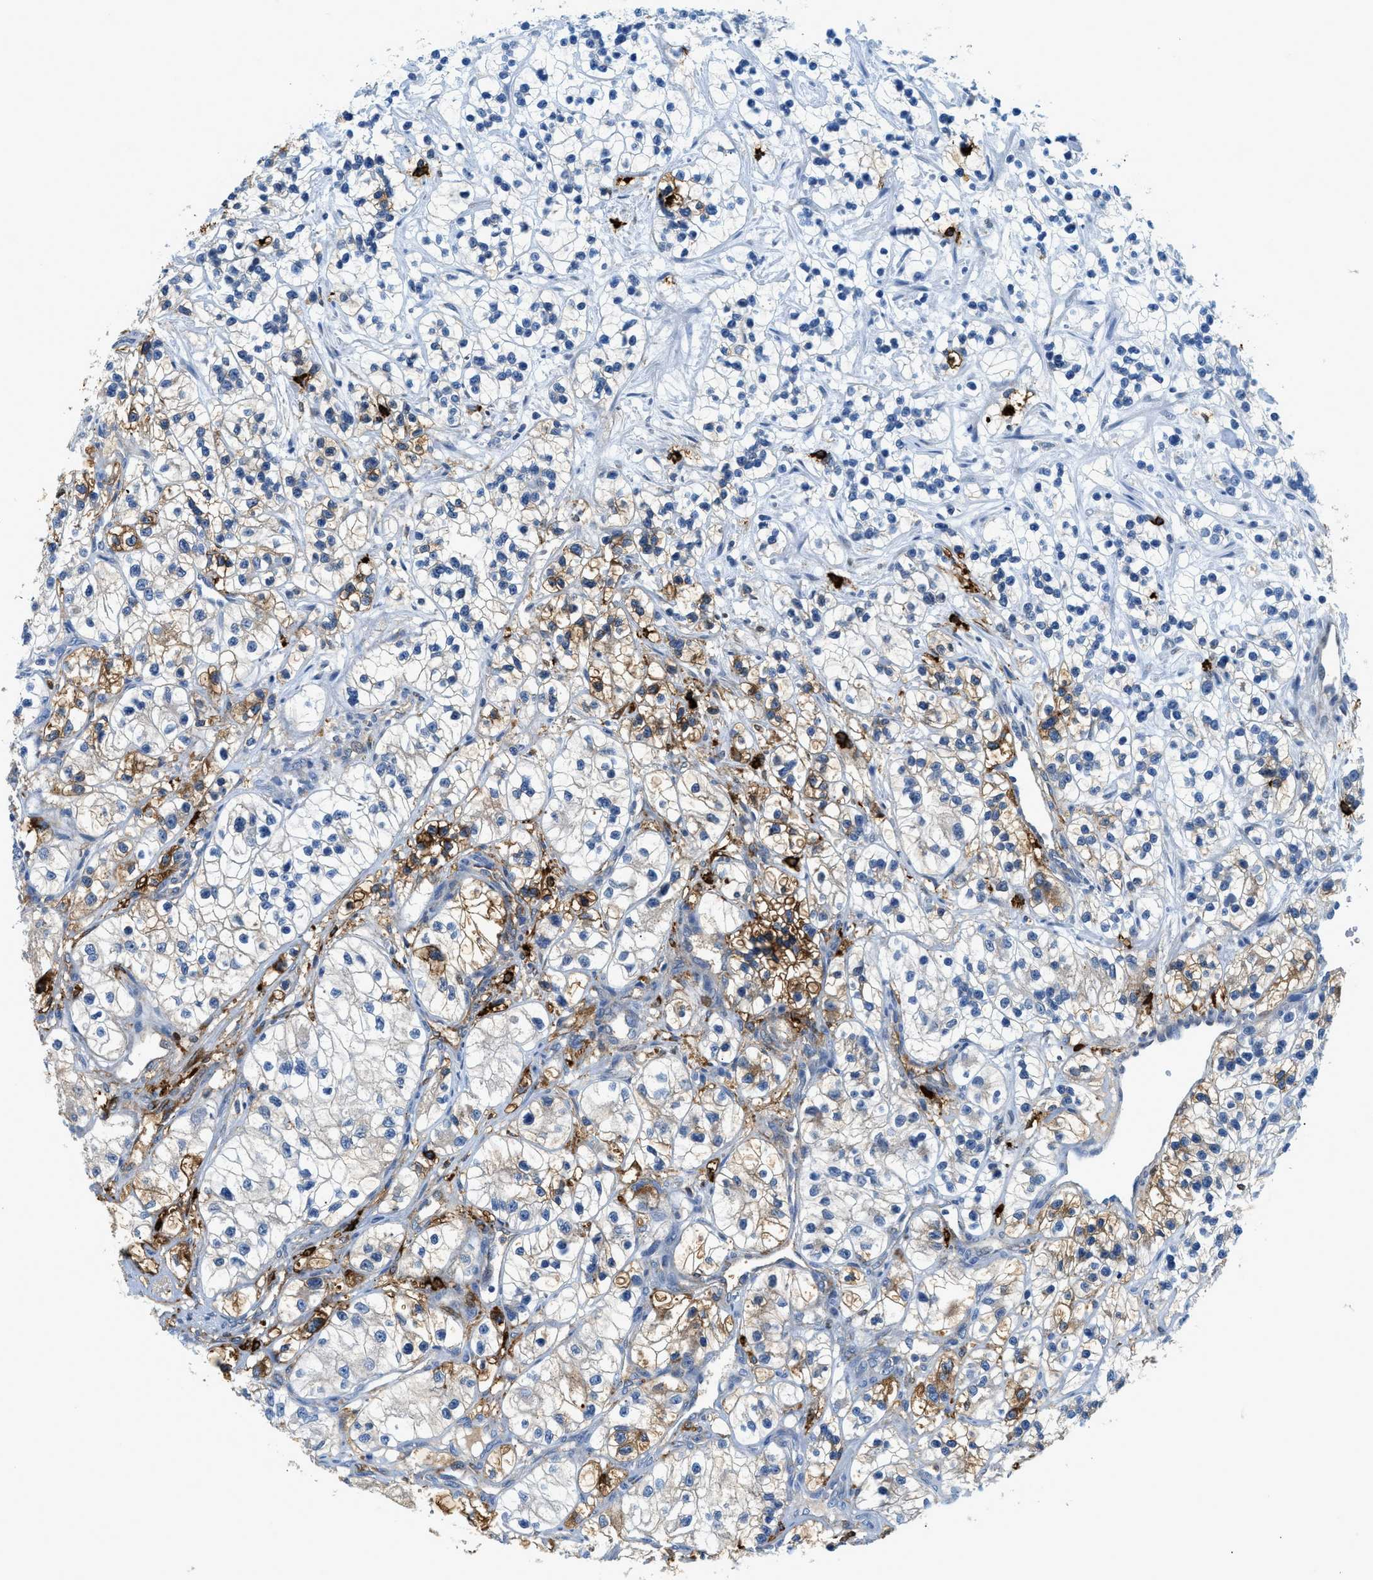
{"staining": {"intensity": "moderate", "quantity": "<25%", "location": "cytoplasmic/membranous"}, "tissue": "renal cancer", "cell_type": "Tumor cells", "image_type": "cancer", "snomed": [{"axis": "morphology", "description": "Adenocarcinoma, NOS"}, {"axis": "topography", "description": "Kidney"}], "caption": "Protein staining exhibits moderate cytoplasmic/membranous positivity in about <25% of tumor cells in adenocarcinoma (renal). Nuclei are stained in blue.", "gene": "TPSAB1", "patient": {"sex": "female", "age": 57}}